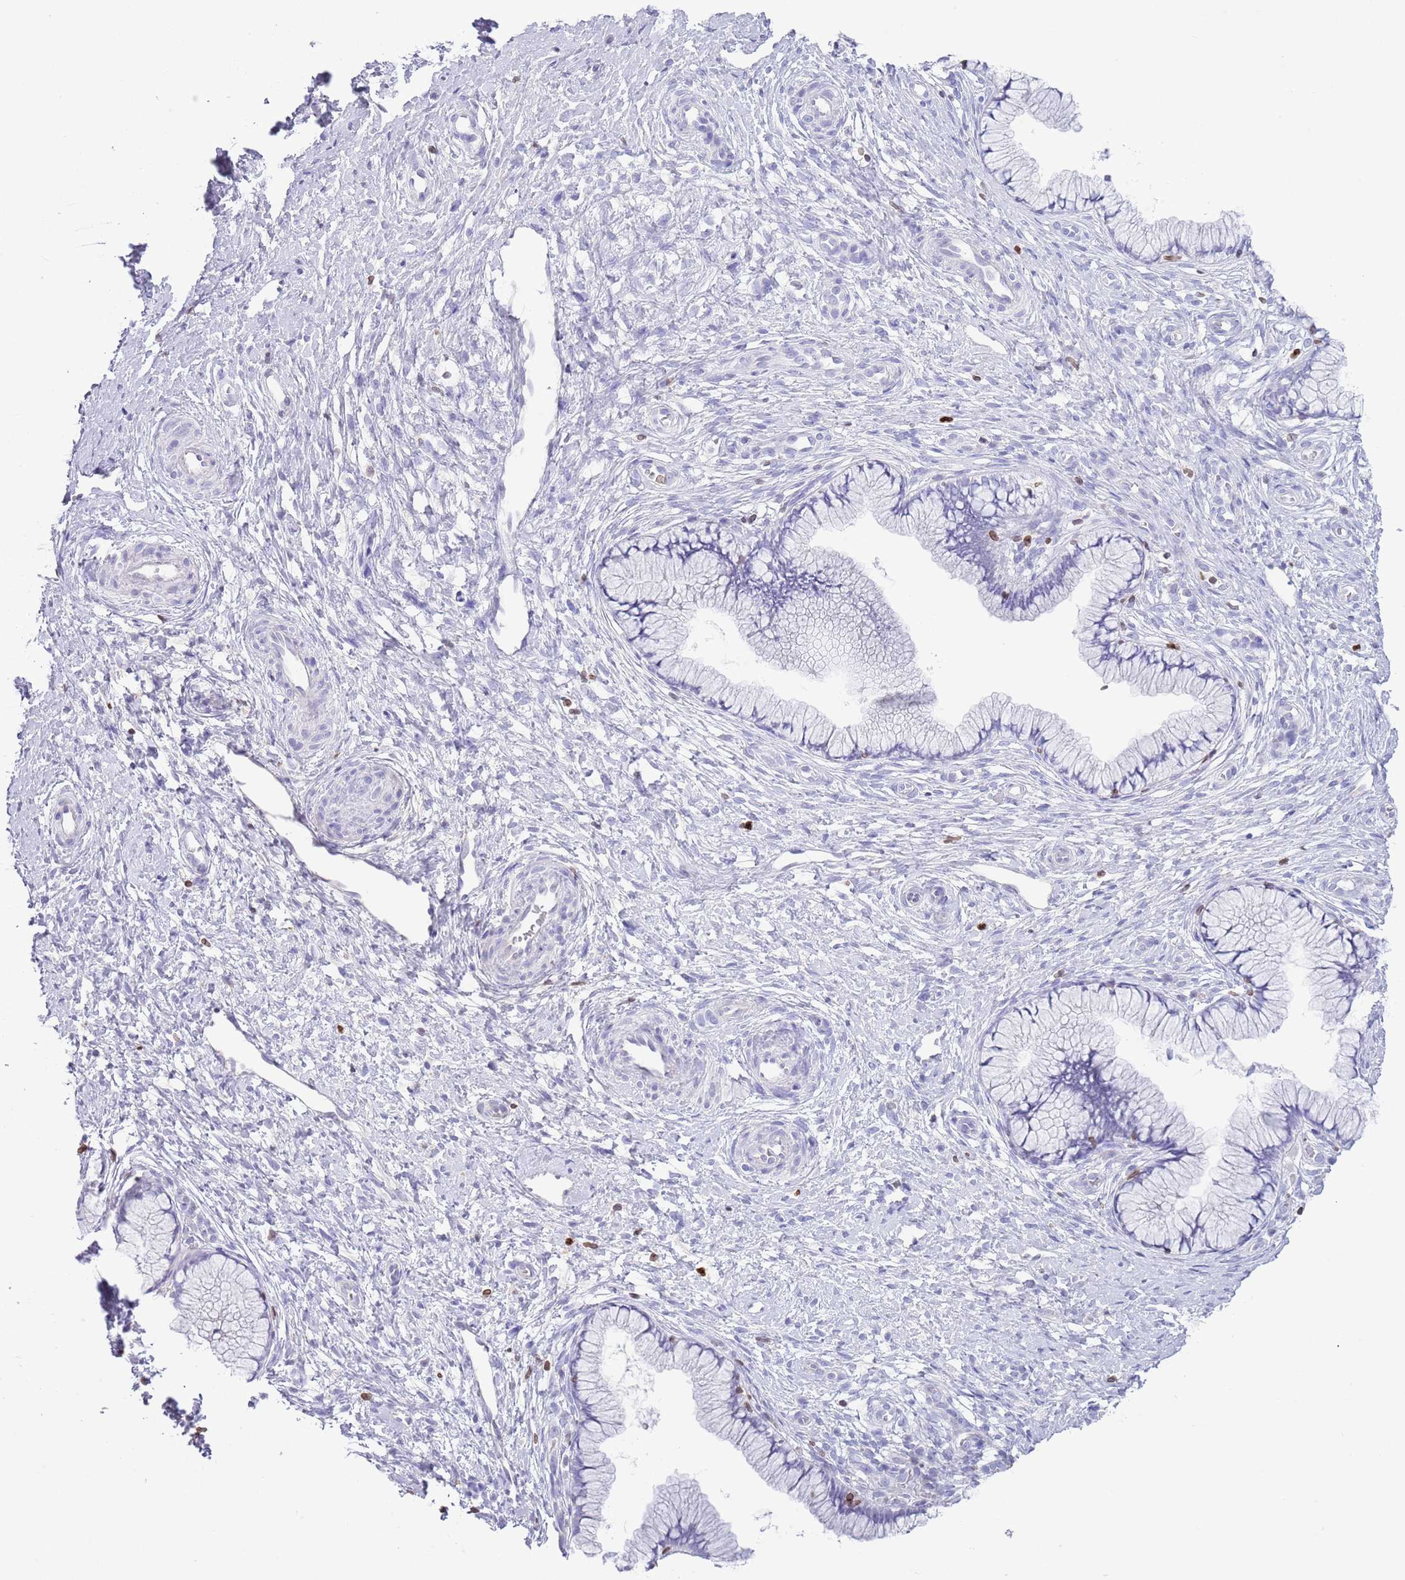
{"staining": {"intensity": "negative", "quantity": "none", "location": "none"}, "tissue": "cervix", "cell_type": "Glandular cells", "image_type": "normal", "snomed": [{"axis": "morphology", "description": "Normal tissue, NOS"}, {"axis": "topography", "description": "Cervix"}], "caption": "Immunohistochemistry (IHC) of unremarkable cervix exhibits no expression in glandular cells. The staining was performed using DAB to visualize the protein expression in brown, while the nuclei were stained in blue with hematoxylin (Magnification: 20x).", "gene": "LBR", "patient": {"sex": "female", "age": 36}}